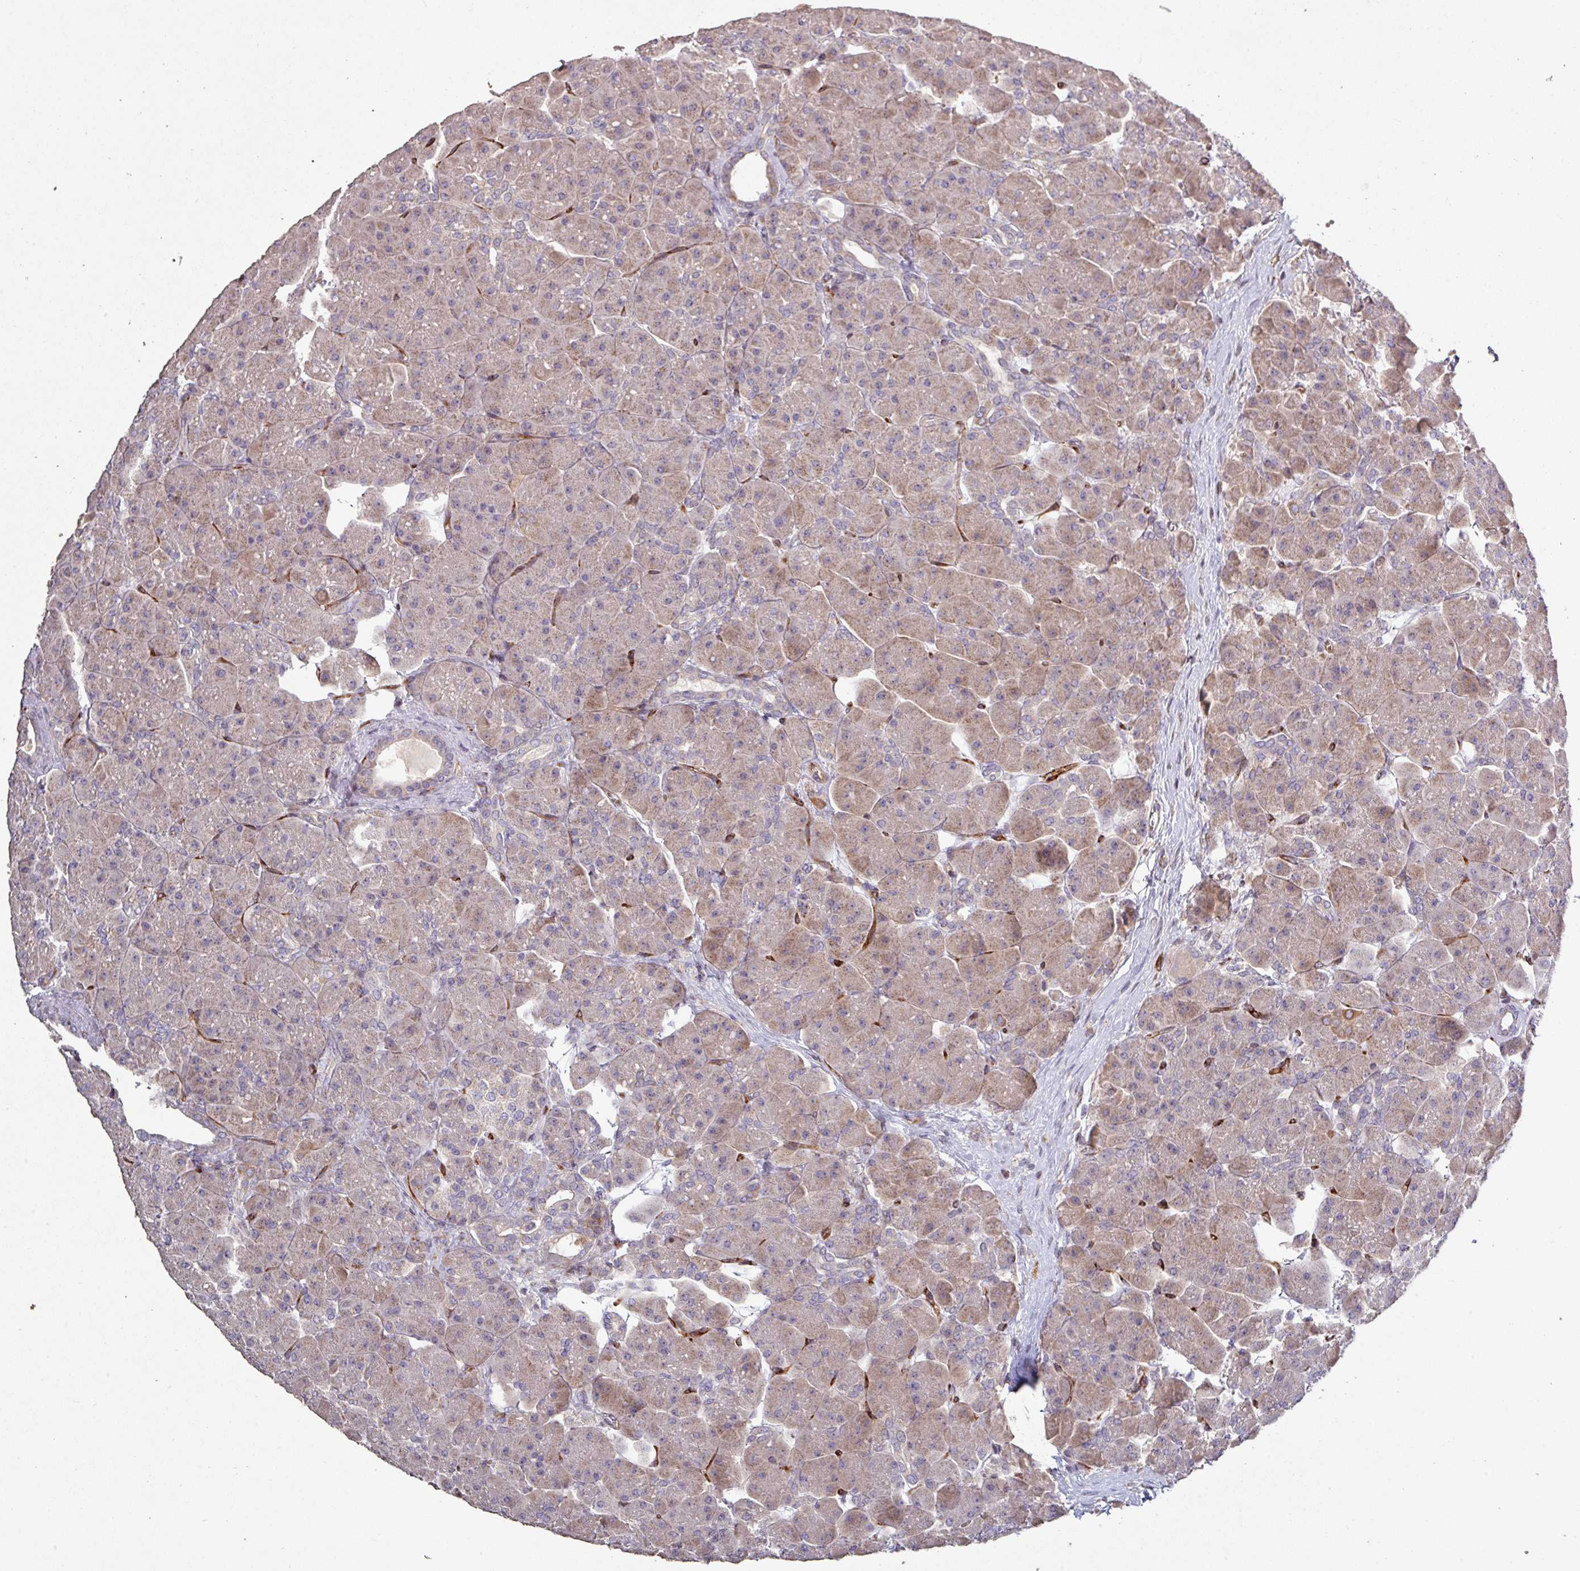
{"staining": {"intensity": "weak", "quantity": ">75%", "location": "cytoplasmic/membranous,nuclear"}, "tissue": "pancreas", "cell_type": "Exocrine glandular cells", "image_type": "normal", "snomed": [{"axis": "morphology", "description": "Normal tissue, NOS"}, {"axis": "topography", "description": "Pancreas"}], "caption": "Immunohistochemistry (IHC) micrograph of benign pancreas stained for a protein (brown), which exhibits low levels of weak cytoplasmic/membranous,nuclear expression in approximately >75% of exocrine glandular cells.", "gene": "RPL23A", "patient": {"sex": "male", "age": 66}}